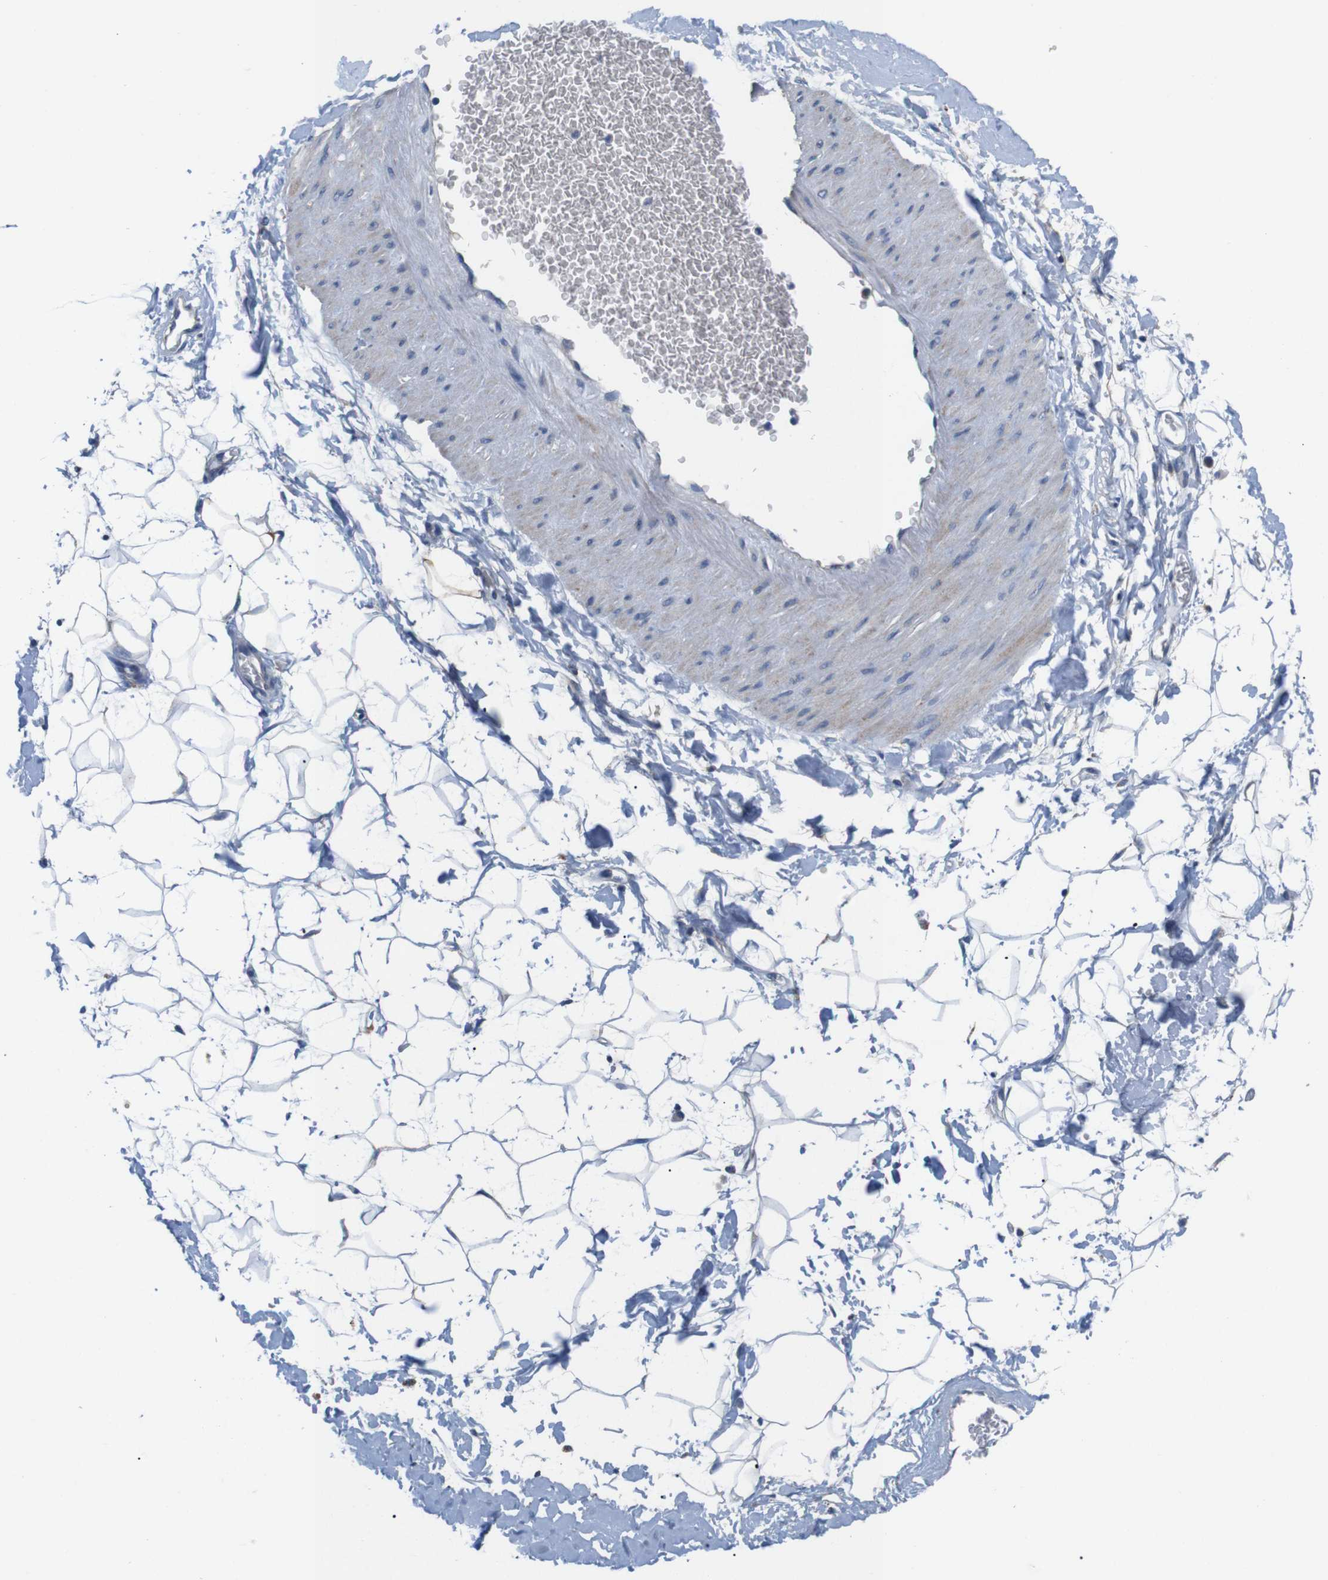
{"staining": {"intensity": "negative", "quantity": "none", "location": "none"}, "tissue": "adipose tissue", "cell_type": "Adipocytes", "image_type": "normal", "snomed": [{"axis": "morphology", "description": "Normal tissue, NOS"}, {"axis": "topography", "description": "Soft tissue"}], "caption": "This is an immunohistochemistry histopathology image of unremarkable adipose tissue. There is no positivity in adipocytes.", "gene": "F2RL1", "patient": {"sex": "male", "age": 72}}